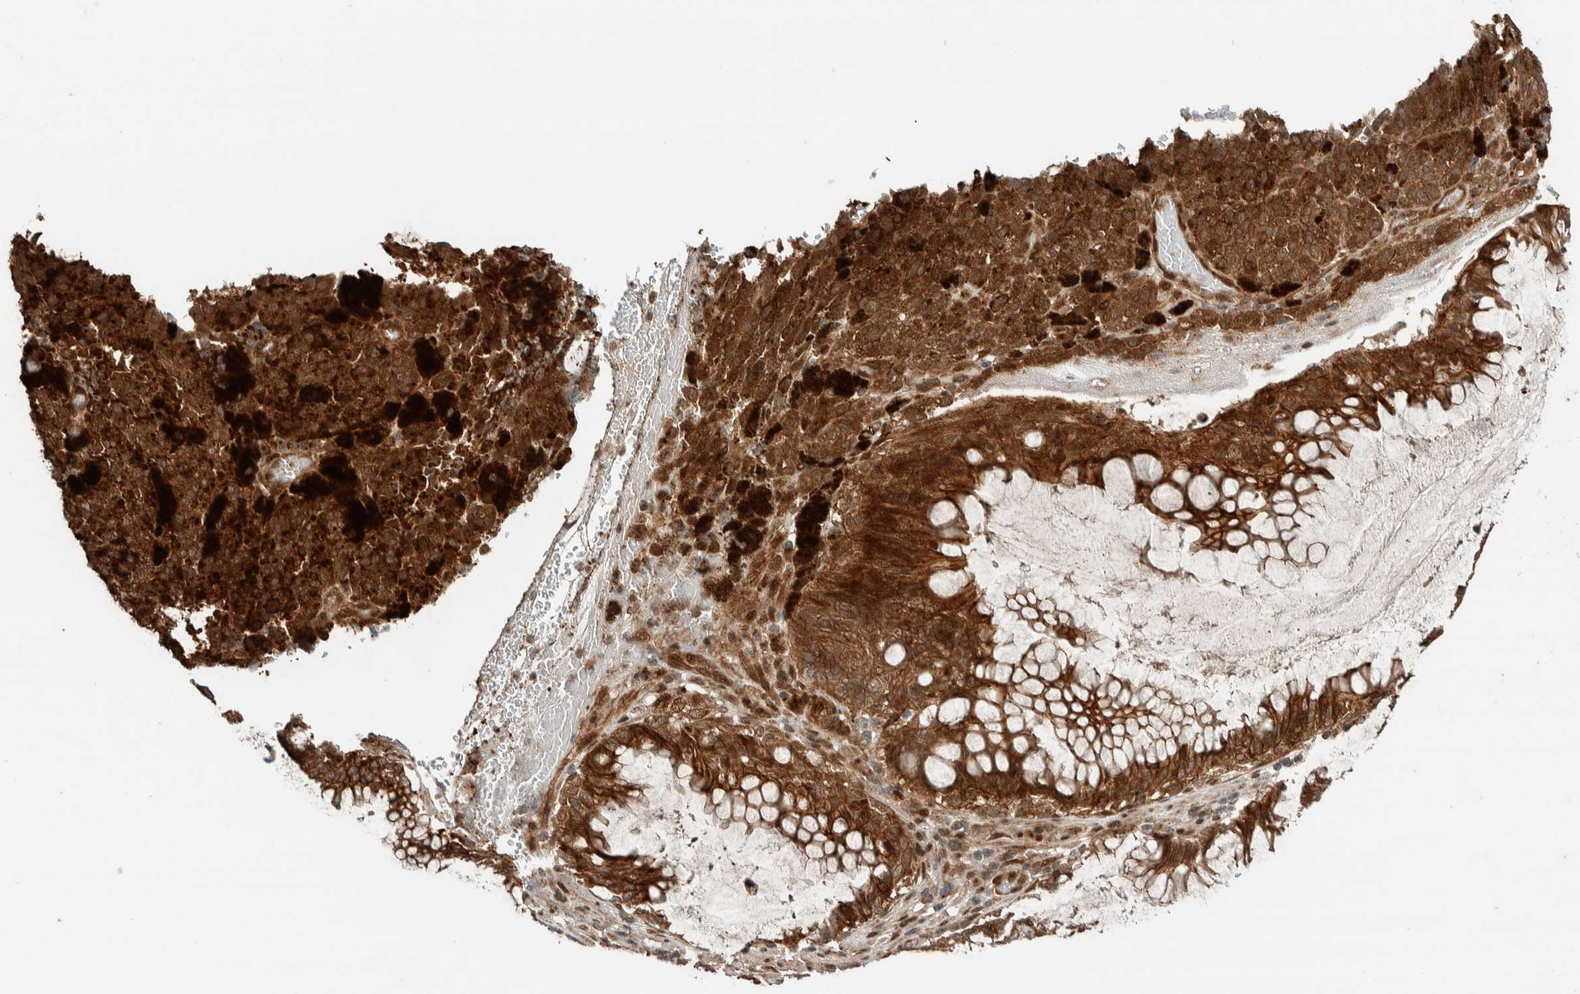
{"staining": {"intensity": "strong", "quantity": ">75%", "location": "cytoplasmic/membranous"}, "tissue": "melanoma", "cell_type": "Tumor cells", "image_type": "cancer", "snomed": [{"axis": "morphology", "description": "Malignant melanoma, NOS"}, {"axis": "topography", "description": "Rectum"}], "caption": "A histopathology image of melanoma stained for a protein demonstrates strong cytoplasmic/membranous brown staining in tumor cells. The staining was performed using DAB, with brown indicating positive protein expression. Nuclei are stained blue with hematoxylin.", "gene": "STXBP4", "patient": {"sex": "female", "age": 81}}